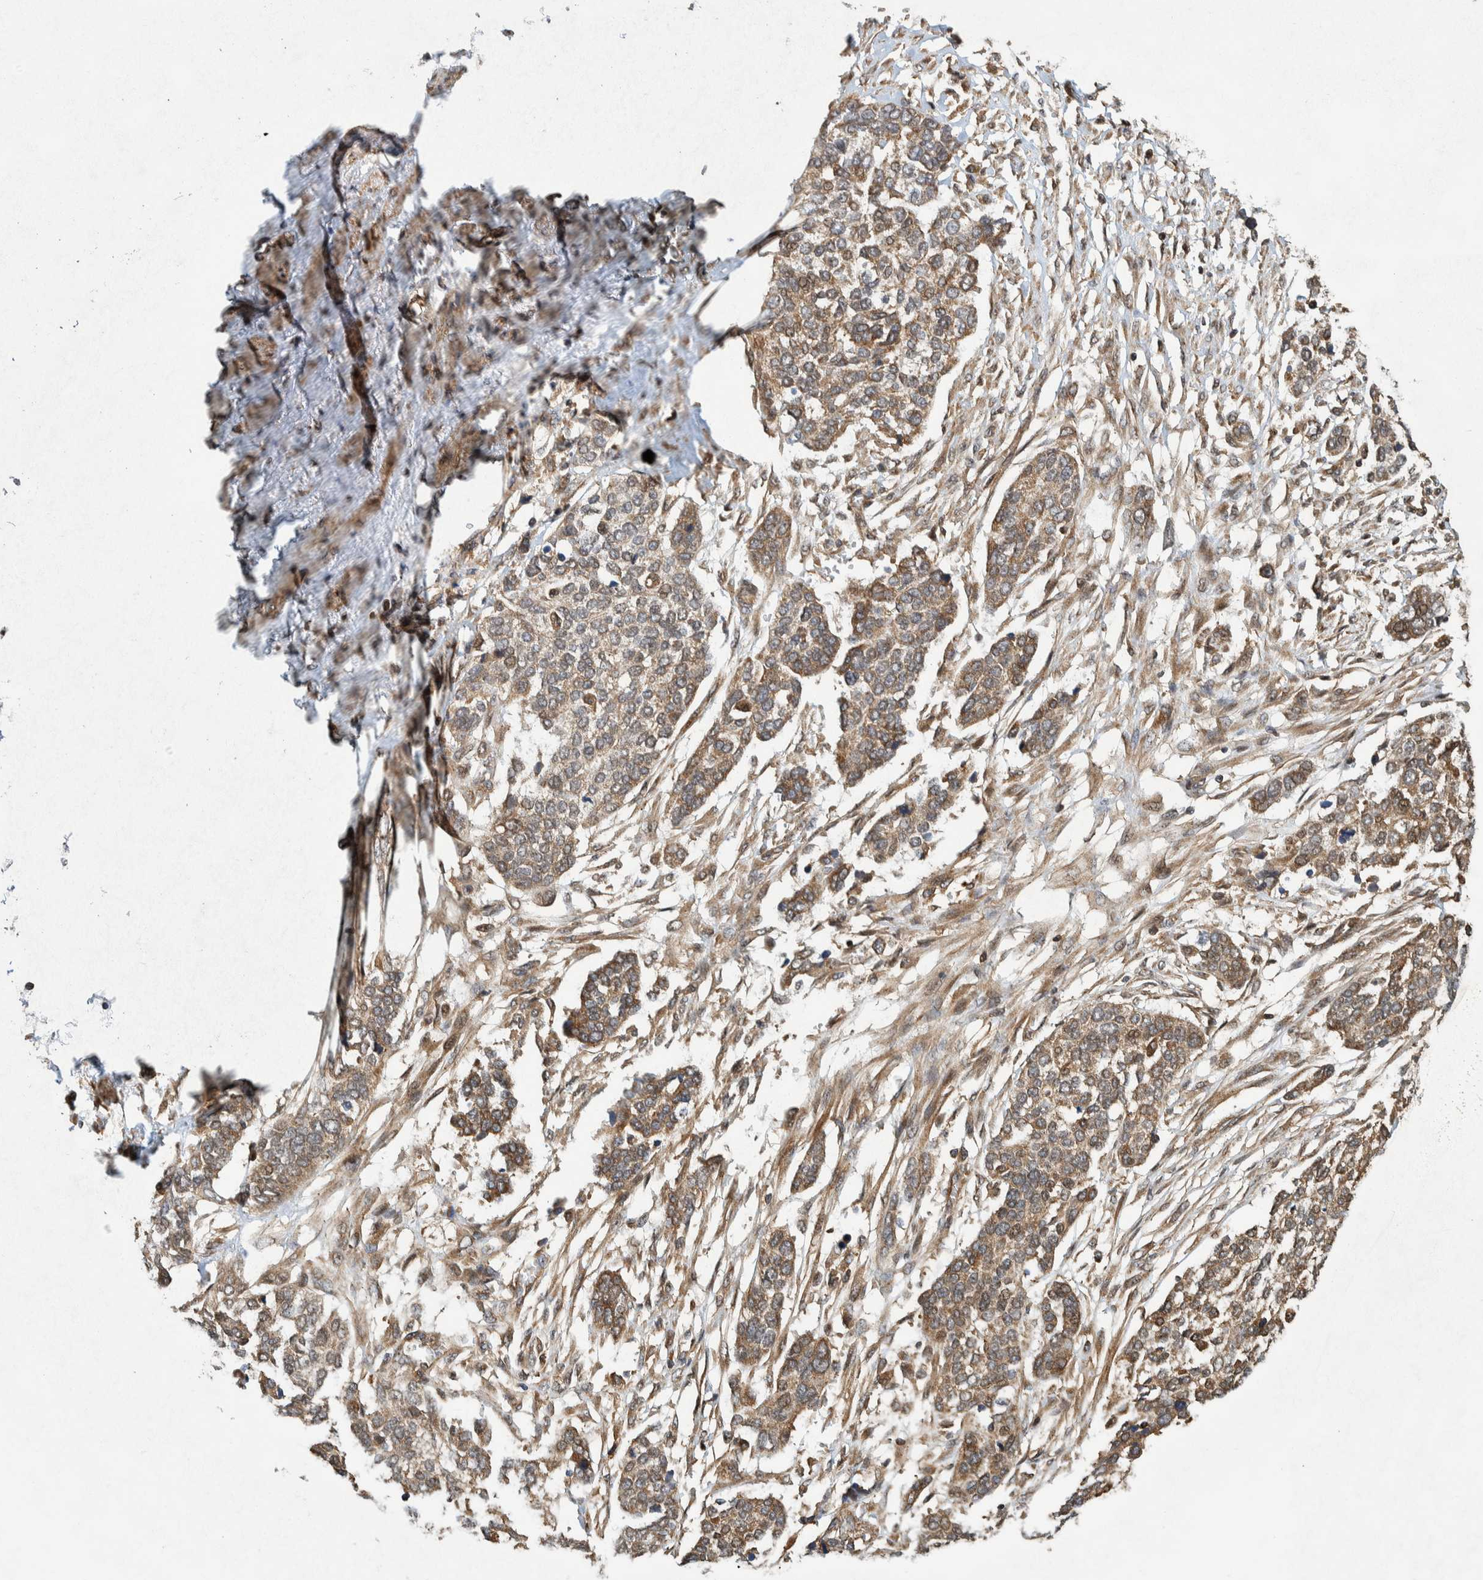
{"staining": {"intensity": "strong", "quantity": "25%-75%", "location": "cytoplasmic/membranous"}, "tissue": "ovarian cancer", "cell_type": "Tumor cells", "image_type": "cancer", "snomed": [{"axis": "morphology", "description": "Cystadenocarcinoma, serous, NOS"}, {"axis": "topography", "description": "Ovary"}], "caption": "Immunohistochemical staining of ovarian cancer (serous cystadenocarcinoma) shows high levels of strong cytoplasmic/membranous protein positivity in approximately 25%-75% of tumor cells.", "gene": "CCDC57", "patient": {"sex": "female", "age": 44}}